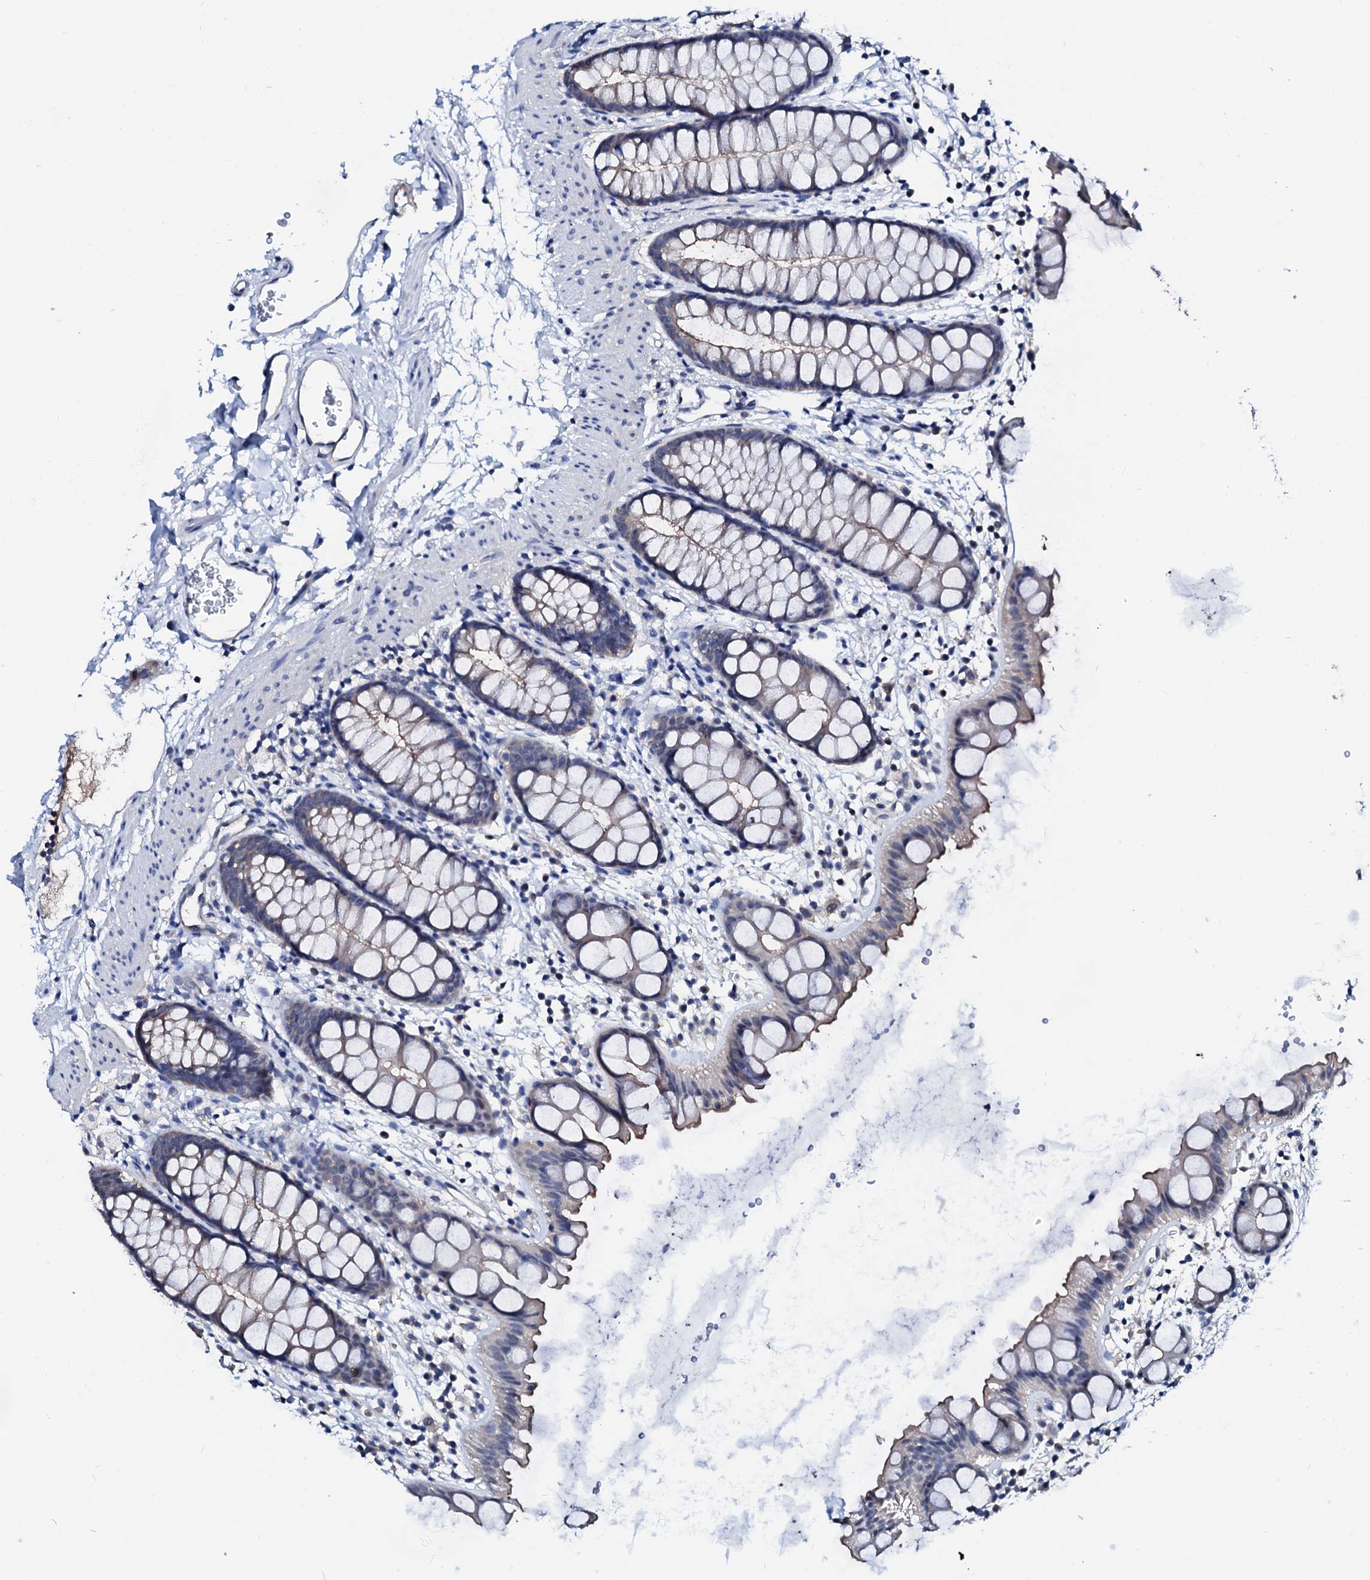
{"staining": {"intensity": "moderate", "quantity": "<25%", "location": "cytoplasmic/membranous"}, "tissue": "rectum", "cell_type": "Glandular cells", "image_type": "normal", "snomed": [{"axis": "morphology", "description": "Normal tissue, NOS"}, {"axis": "topography", "description": "Rectum"}], "caption": "High-magnification brightfield microscopy of normal rectum stained with DAB (brown) and counterstained with hematoxylin (blue). glandular cells exhibit moderate cytoplasmic/membranous expression is identified in approximately<25% of cells.", "gene": "CSN2", "patient": {"sex": "female", "age": 65}}